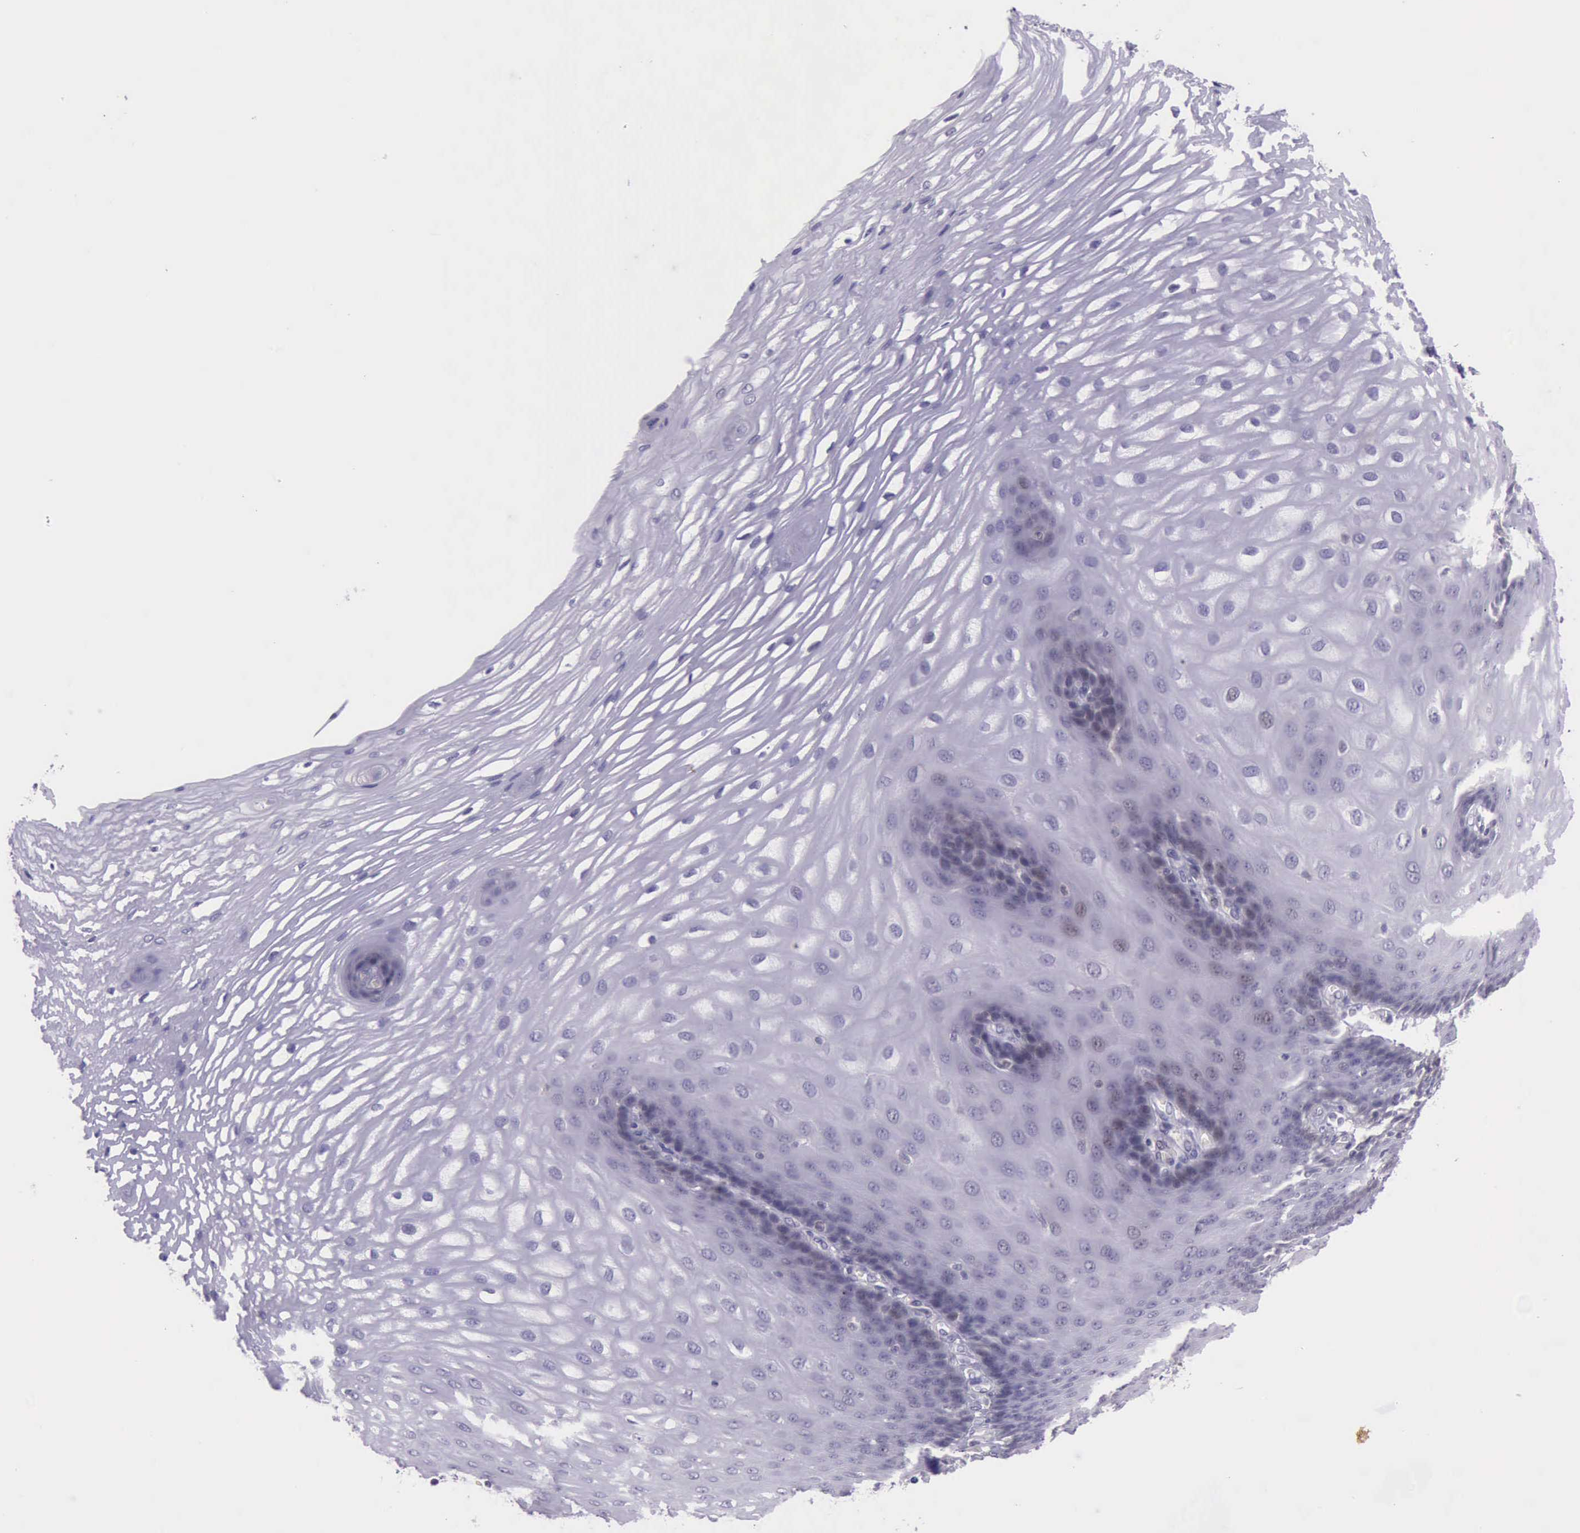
{"staining": {"intensity": "negative", "quantity": "none", "location": "none"}, "tissue": "esophagus", "cell_type": "Squamous epithelial cells", "image_type": "normal", "snomed": [{"axis": "morphology", "description": "Normal tissue, NOS"}, {"axis": "morphology", "description": "Adenocarcinoma, NOS"}, {"axis": "topography", "description": "Esophagus"}, {"axis": "topography", "description": "Stomach"}], "caption": "This is an immunohistochemistry histopathology image of normal human esophagus. There is no expression in squamous epithelial cells.", "gene": "PARP1", "patient": {"sex": "male", "age": 62}}